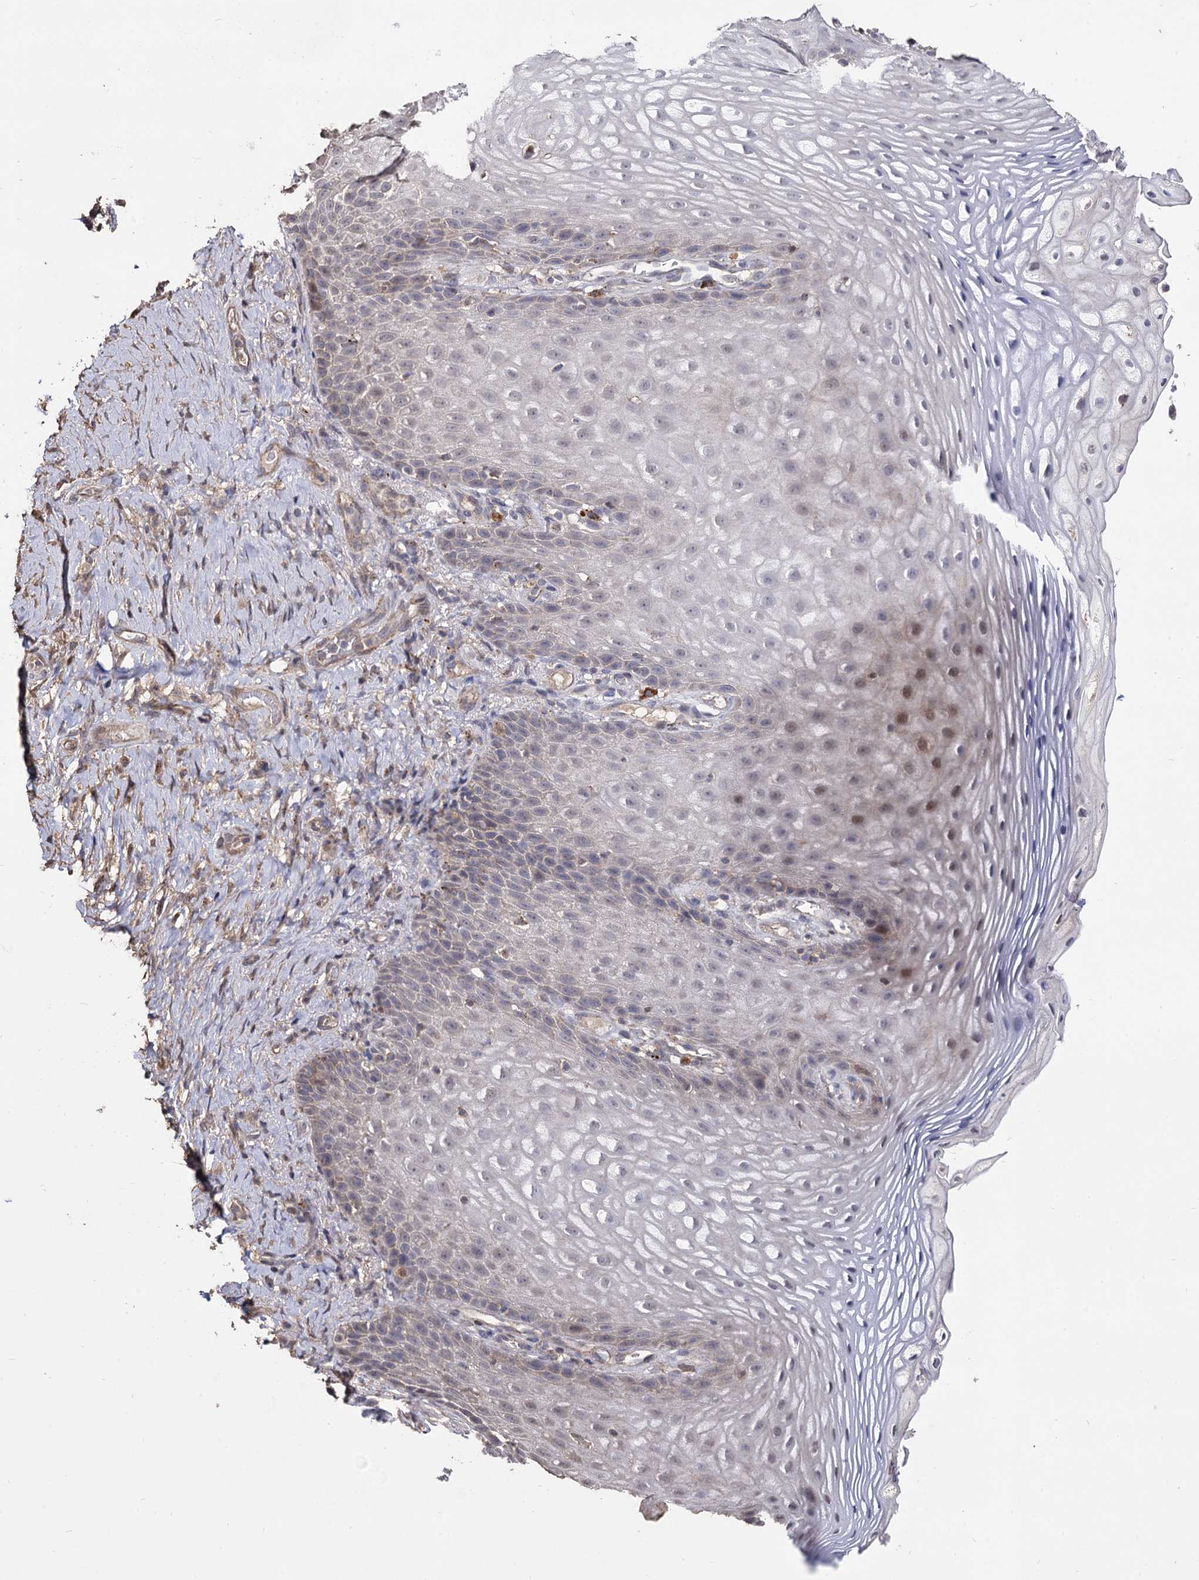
{"staining": {"intensity": "moderate", "quantity": "<25%", "location": "nuclear"}, "tissue": "vagina", "cell_type": "Squamous epithelial cells", "image_type": "normal", "snomed": [{"axis": "morphology", "description": "Normal tissue, NOS"}, {"axis": "topography", "description": "Vagina"}], "caption": "Vagina was stained to show a protein in brown. There is low levels of moderate nuclear staining in about <25% of squamous epithelial cells.", "gene": "MICAL2", "patient": {"sex": "female", "age": 60}}